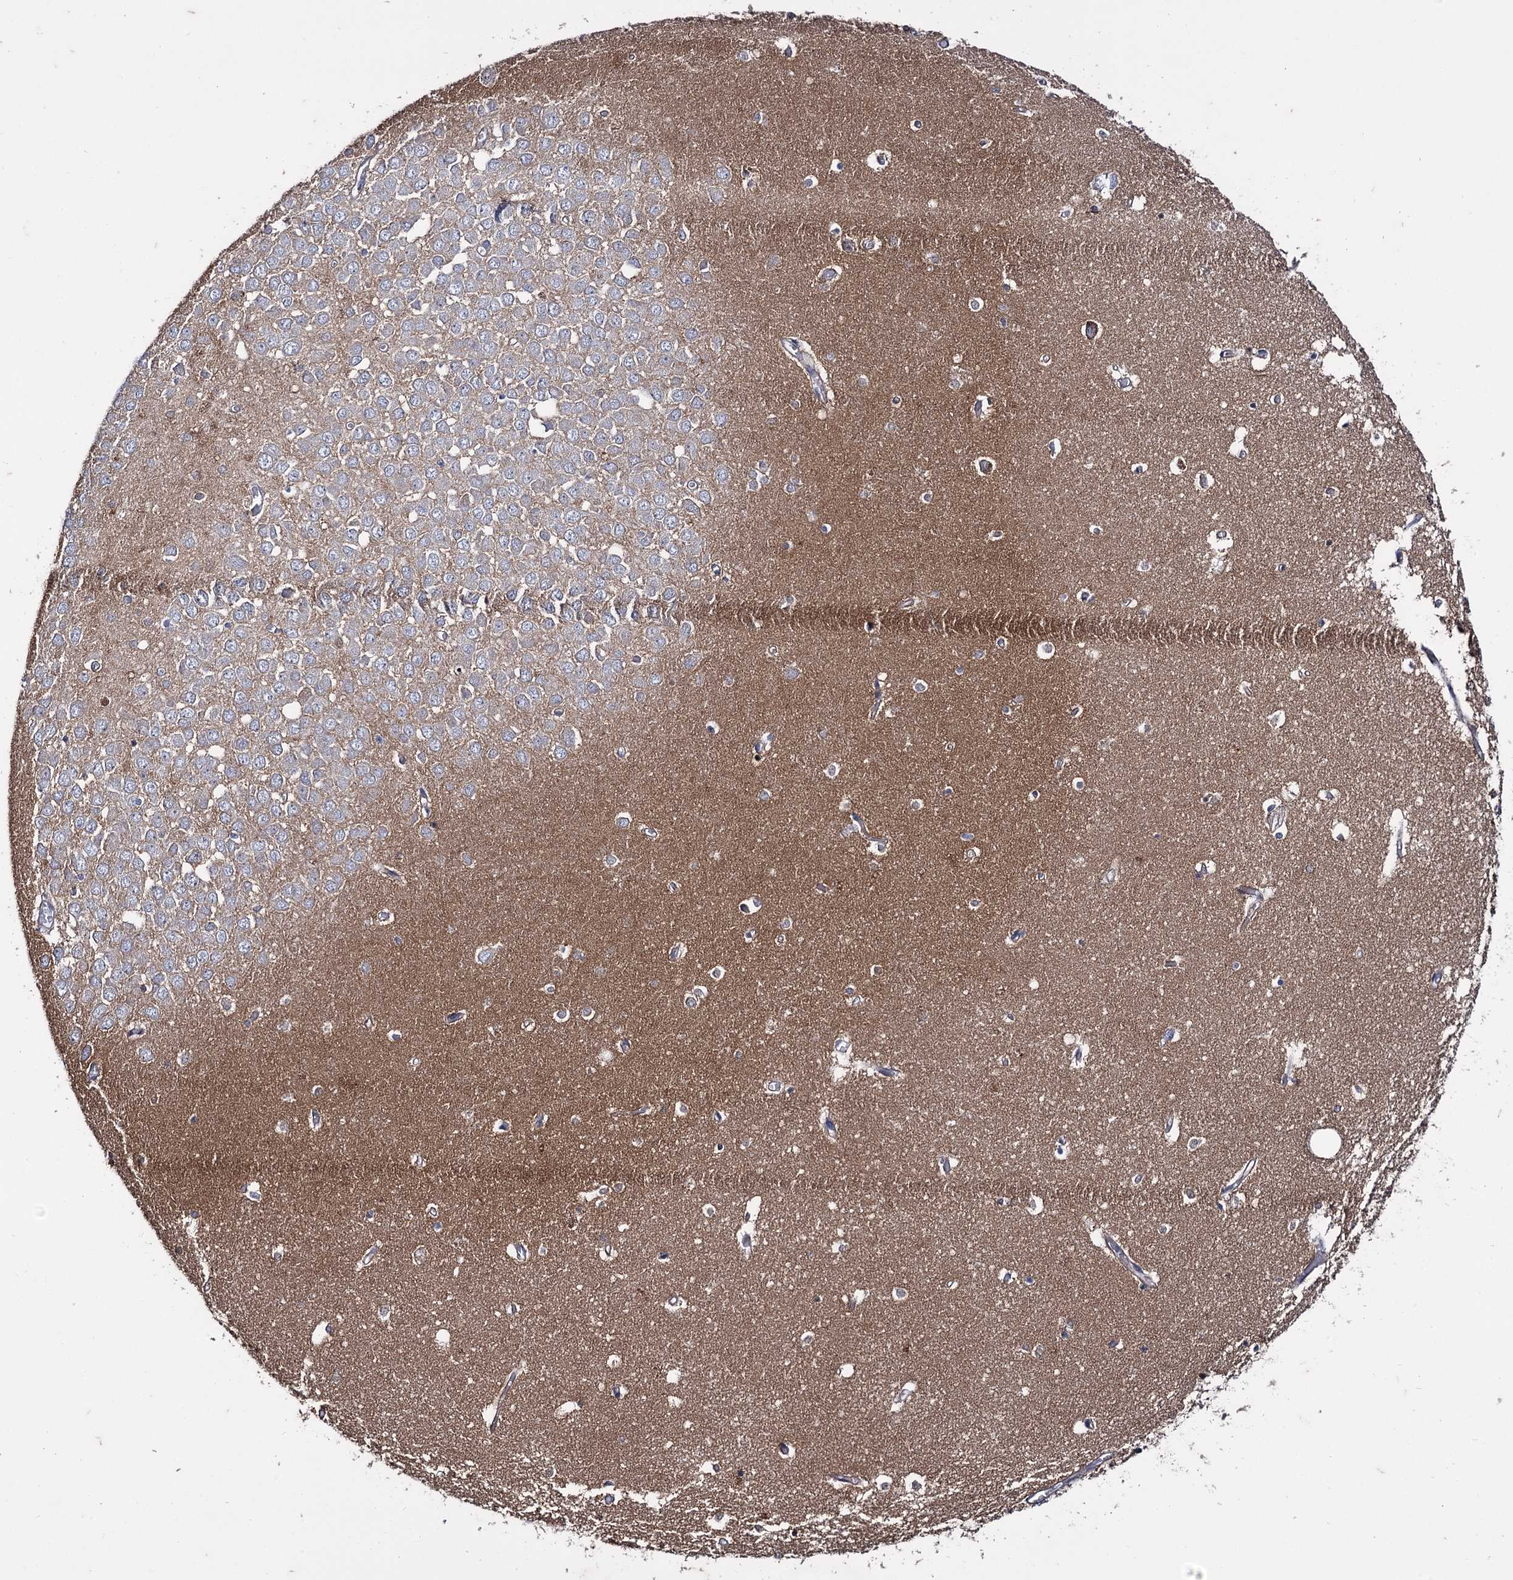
{"staining": {"intensity": "moderate", "quantity": "<25%", "location": "cytoplasmic/membranous"}, "tissue": "hippocampus", "cell_type": "Glial cells", "image_type": "normal", "snomed": [{"axis": "morphology", "description": "Normal tissue, NOS"}, {"axis": "topography", "description": "Hippocampus"}], "caption": "IHC photomicrograph of benign hippocampus: hippocampus stained using immunohistochemistry displays low levels of moderate protein expression localized specifically in the cytoplasmic/membranous of glial cells, appearing as a cytoplasmic/membranous brown color.", "gene": "MID1IP1", "patient": {"sex": "male", "age": 70}}